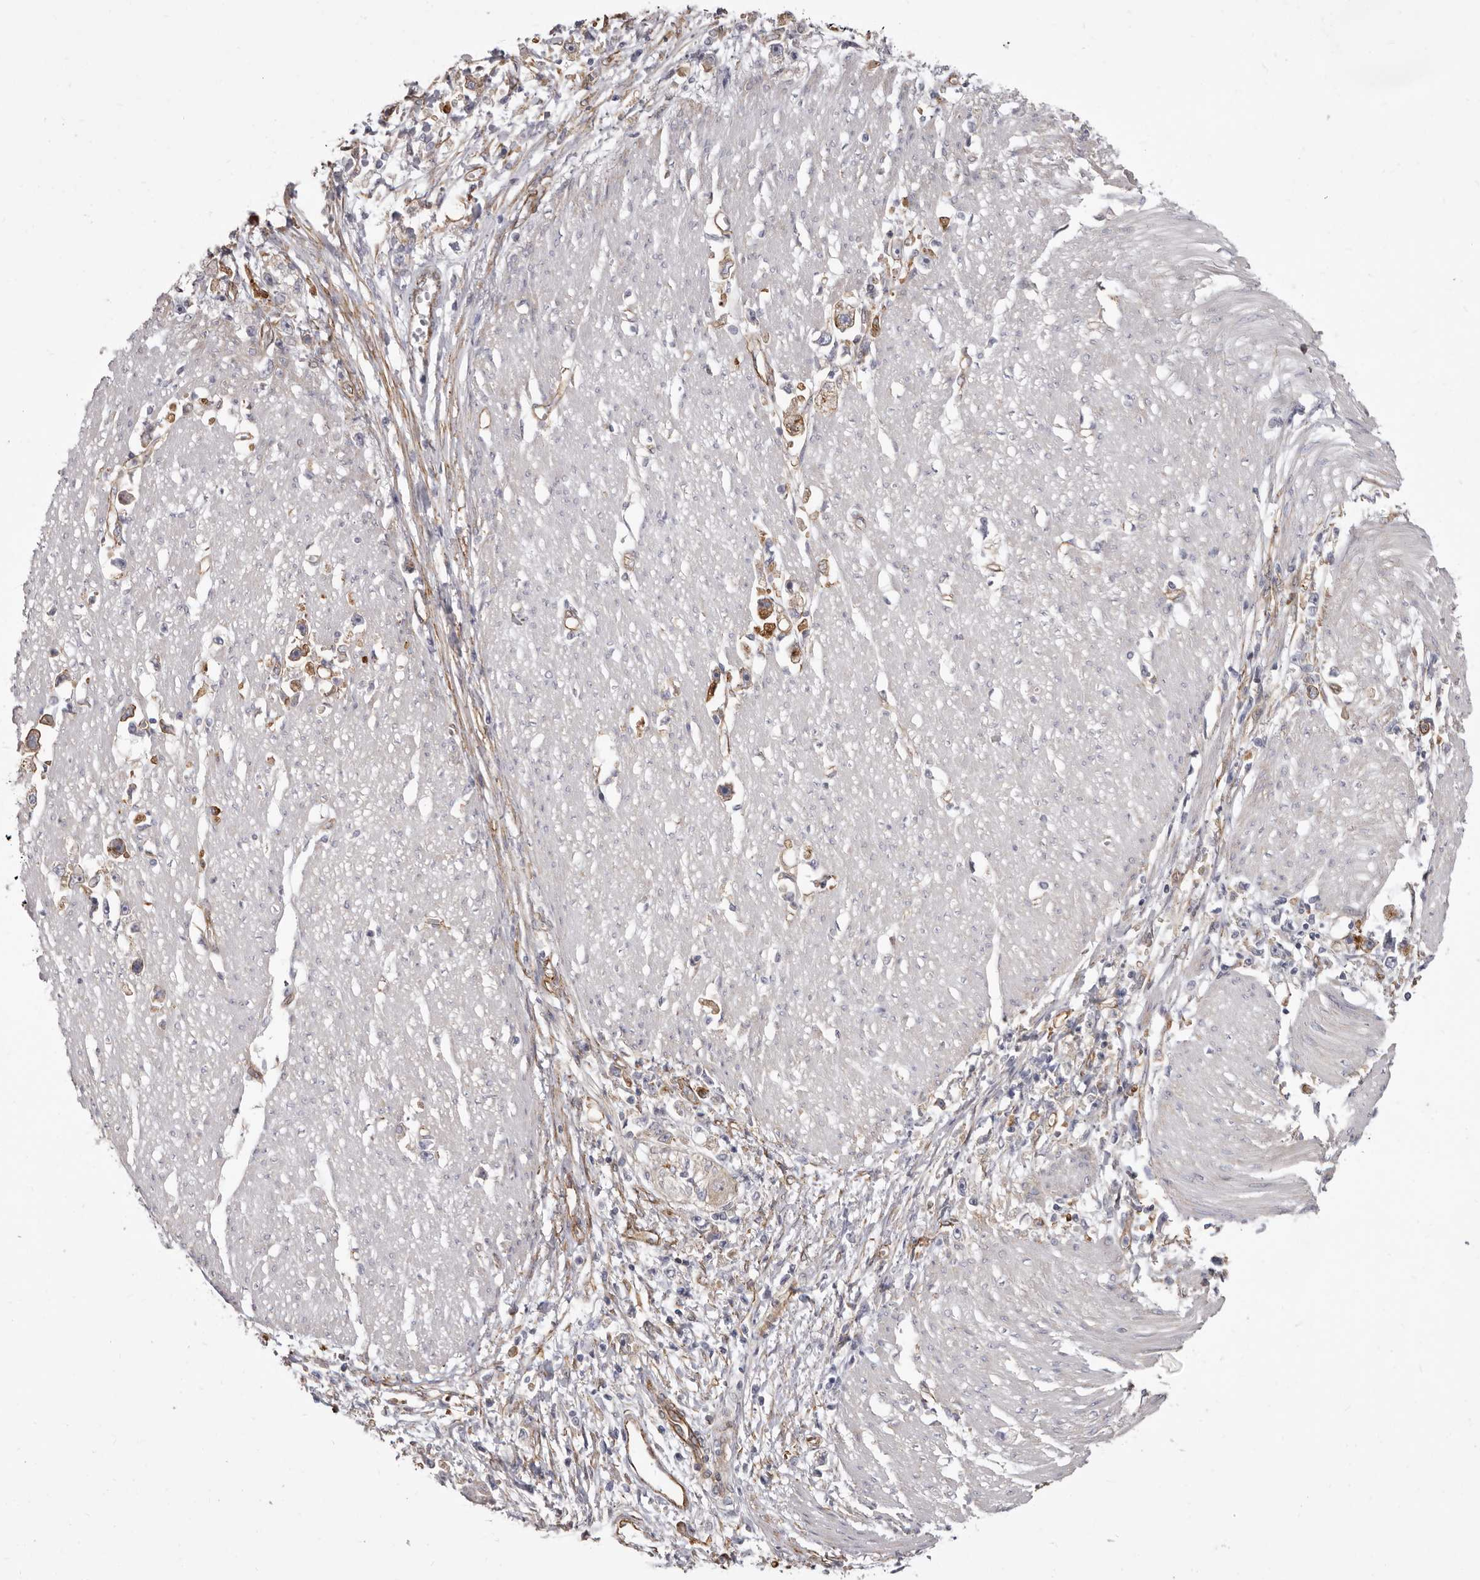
{"staining": {"intensity": "moderate", "quantity": "<25%", "location": "cytoplasmic/membranous"}, "tissue": "stomach cancer", "cell_type": "Tumor cells", "image_type": "cancer", "snomed": [{"axis": "morphology", "description": "Adenocarcinoma, NOS"}, {"axis": "topography", "description": "Stomach"}], "caption": "Protein expression analysis of adenocarcinoma (stomach) shows moderate cytoplasmic/membranous staining in about <25% of tumor cells.", "gene": "P2RX6", "patient": {"sex": "female", "age": 59}}